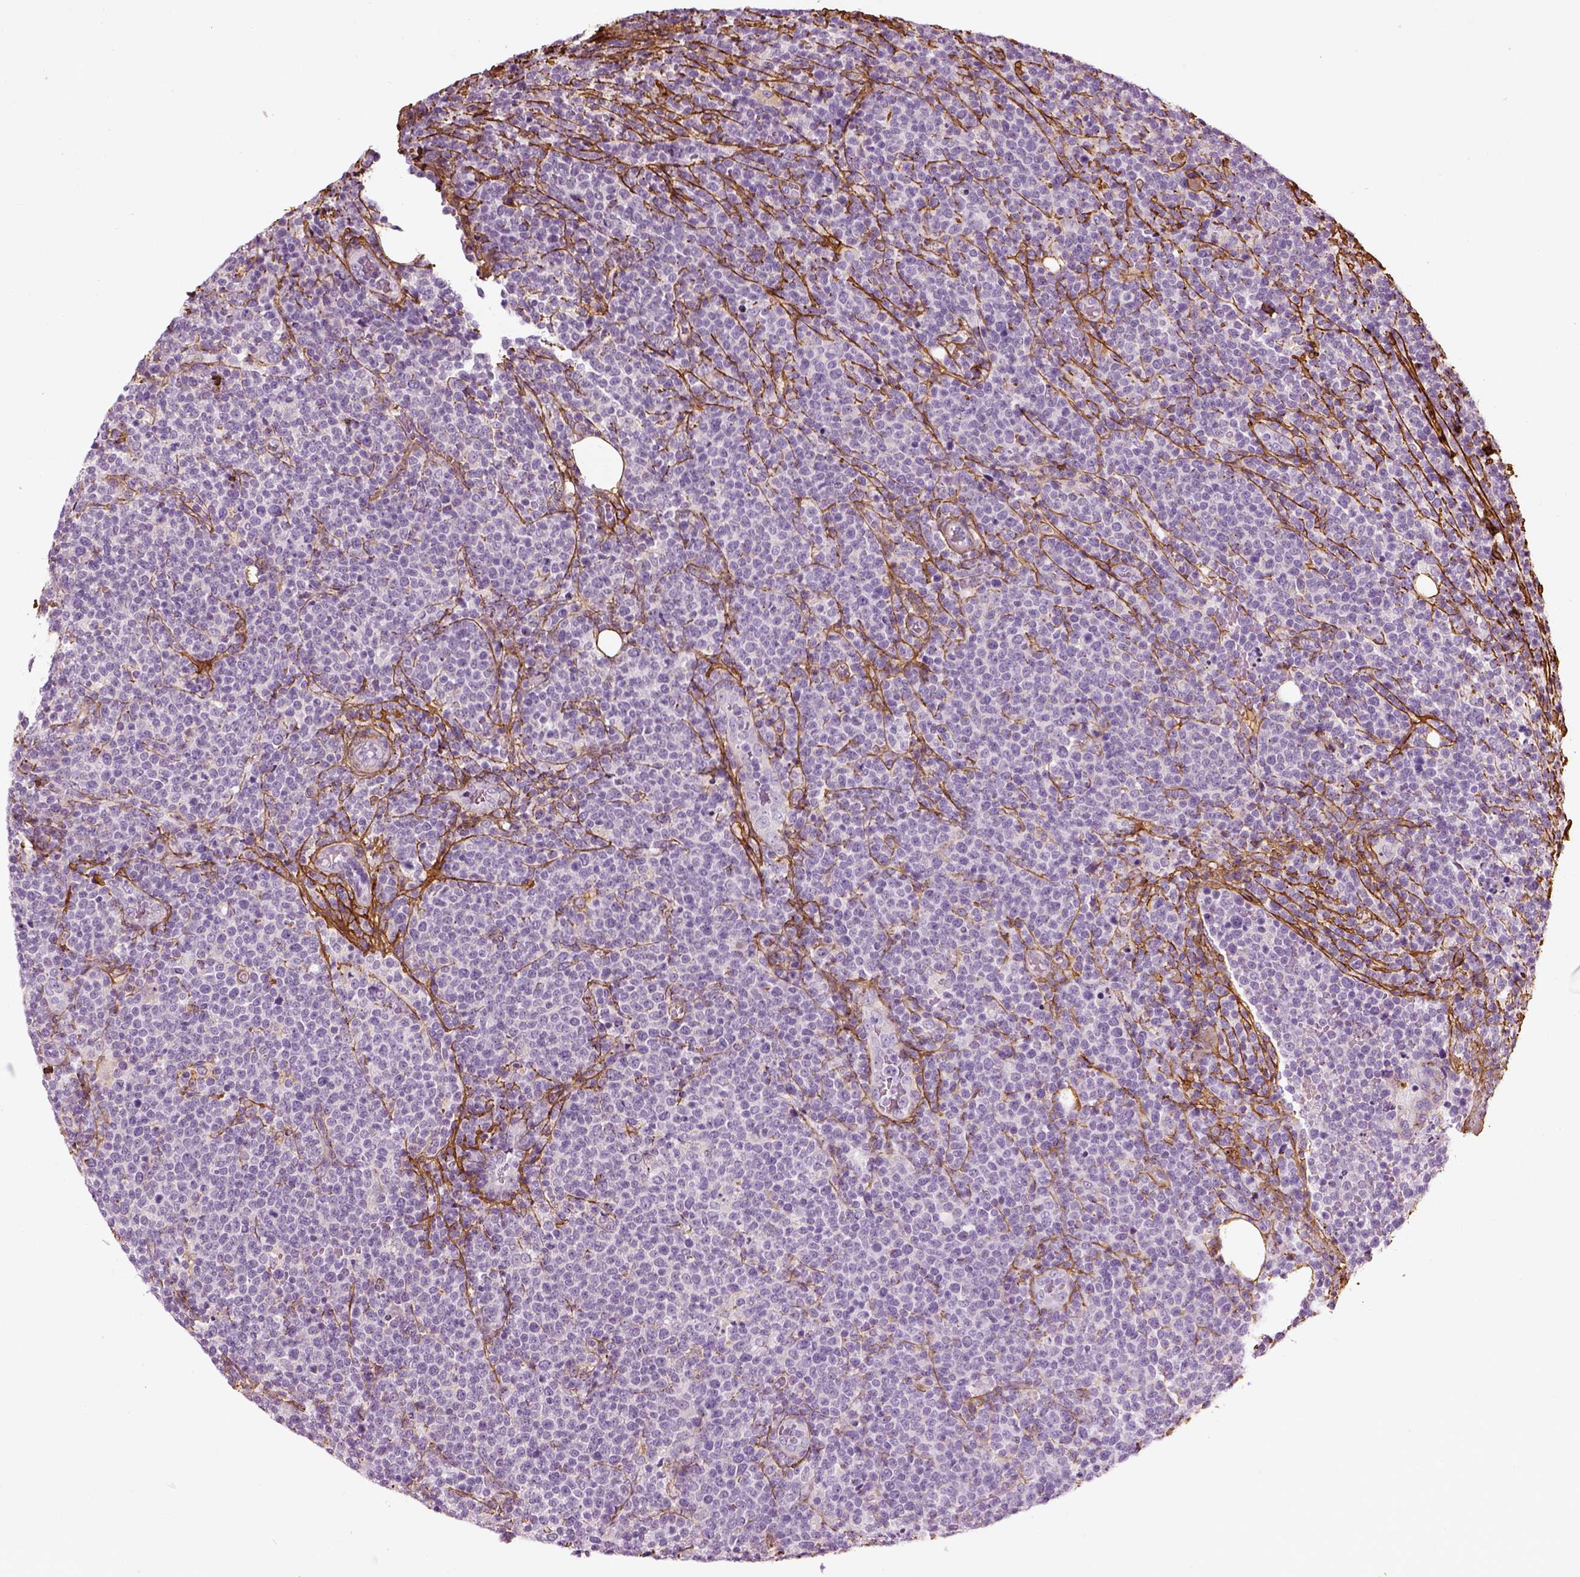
{"staining": {"intensity": "negative", "quantity": "none", "location": "none"}, "tissue": "lymphoma", "cell_type": "Tumor cells", "image_type": "cancer", "snomed": [{"axis": "morphology", "description": "Malignant lymphoma, non-Hodgkin's type, High grade"}, {"axis": "topography", "description": "Lymph node"}], "caption": "IHC of lymphoma exhibits no expression in tumor cells.", "gene": "COL6A2", "patient": {"sex": "male", "age": 61}}